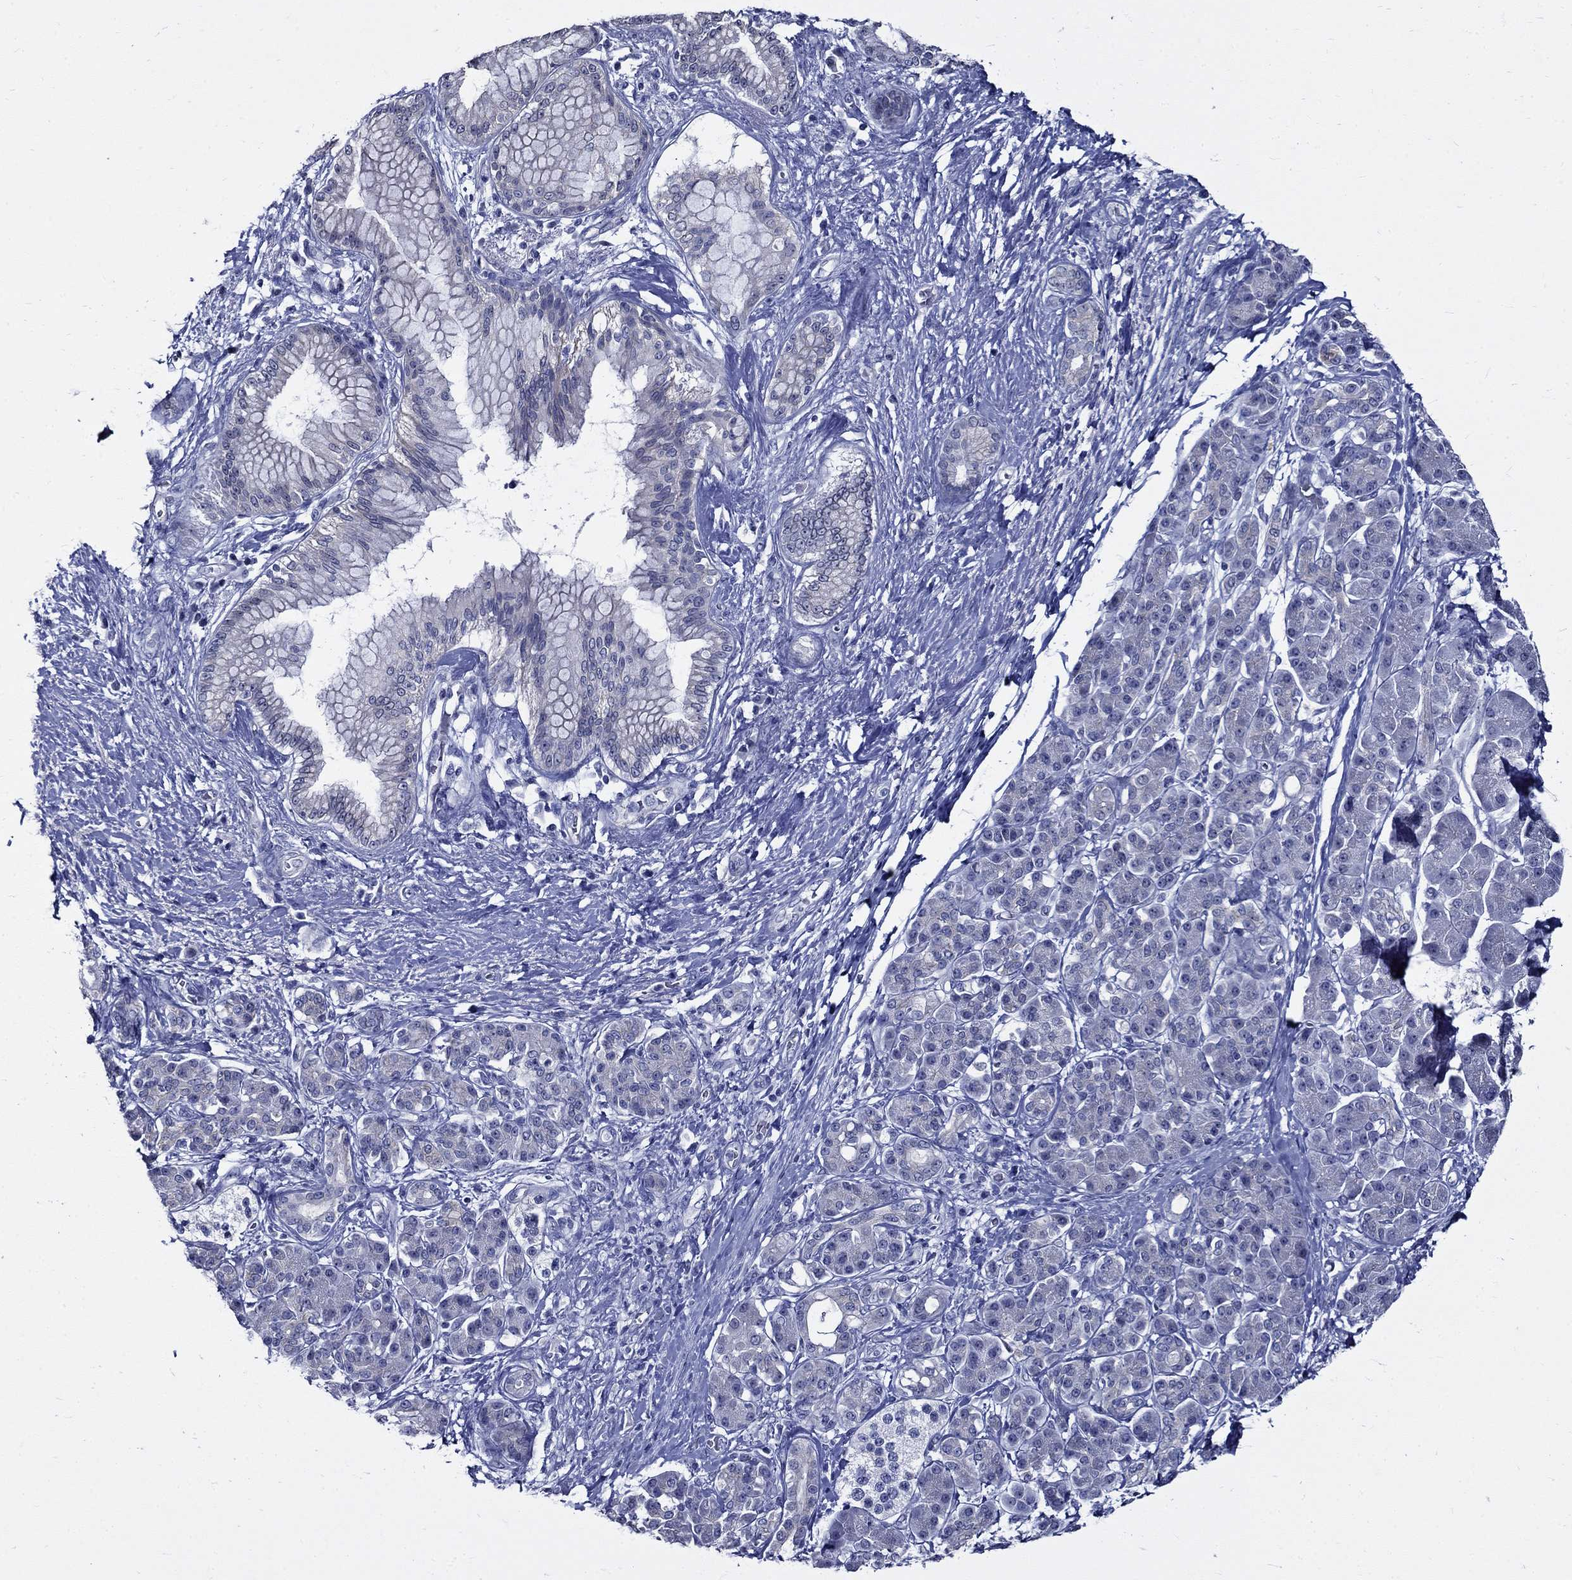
{"staining": {"intensity": "negative", "quantity": "none", "location": "none"}, "tissue": "pancreatic cancer", "cell_type": "Tumor cells", "image_type": "cancer", "snomed": [{"axis": "morphology", "description": "Adenocarcinoma, NOS"}, {"axis": "topography", "description": "Pancreas"}], "caption": "DAB (3,3'-diaminobenzidine) immunohistochemical staining of human pancreatic adenocarcinoma reveals no significant expression in tumor cells.", "gene": "GUCA1A", "patient": {"sex": "female", "age": 73}}